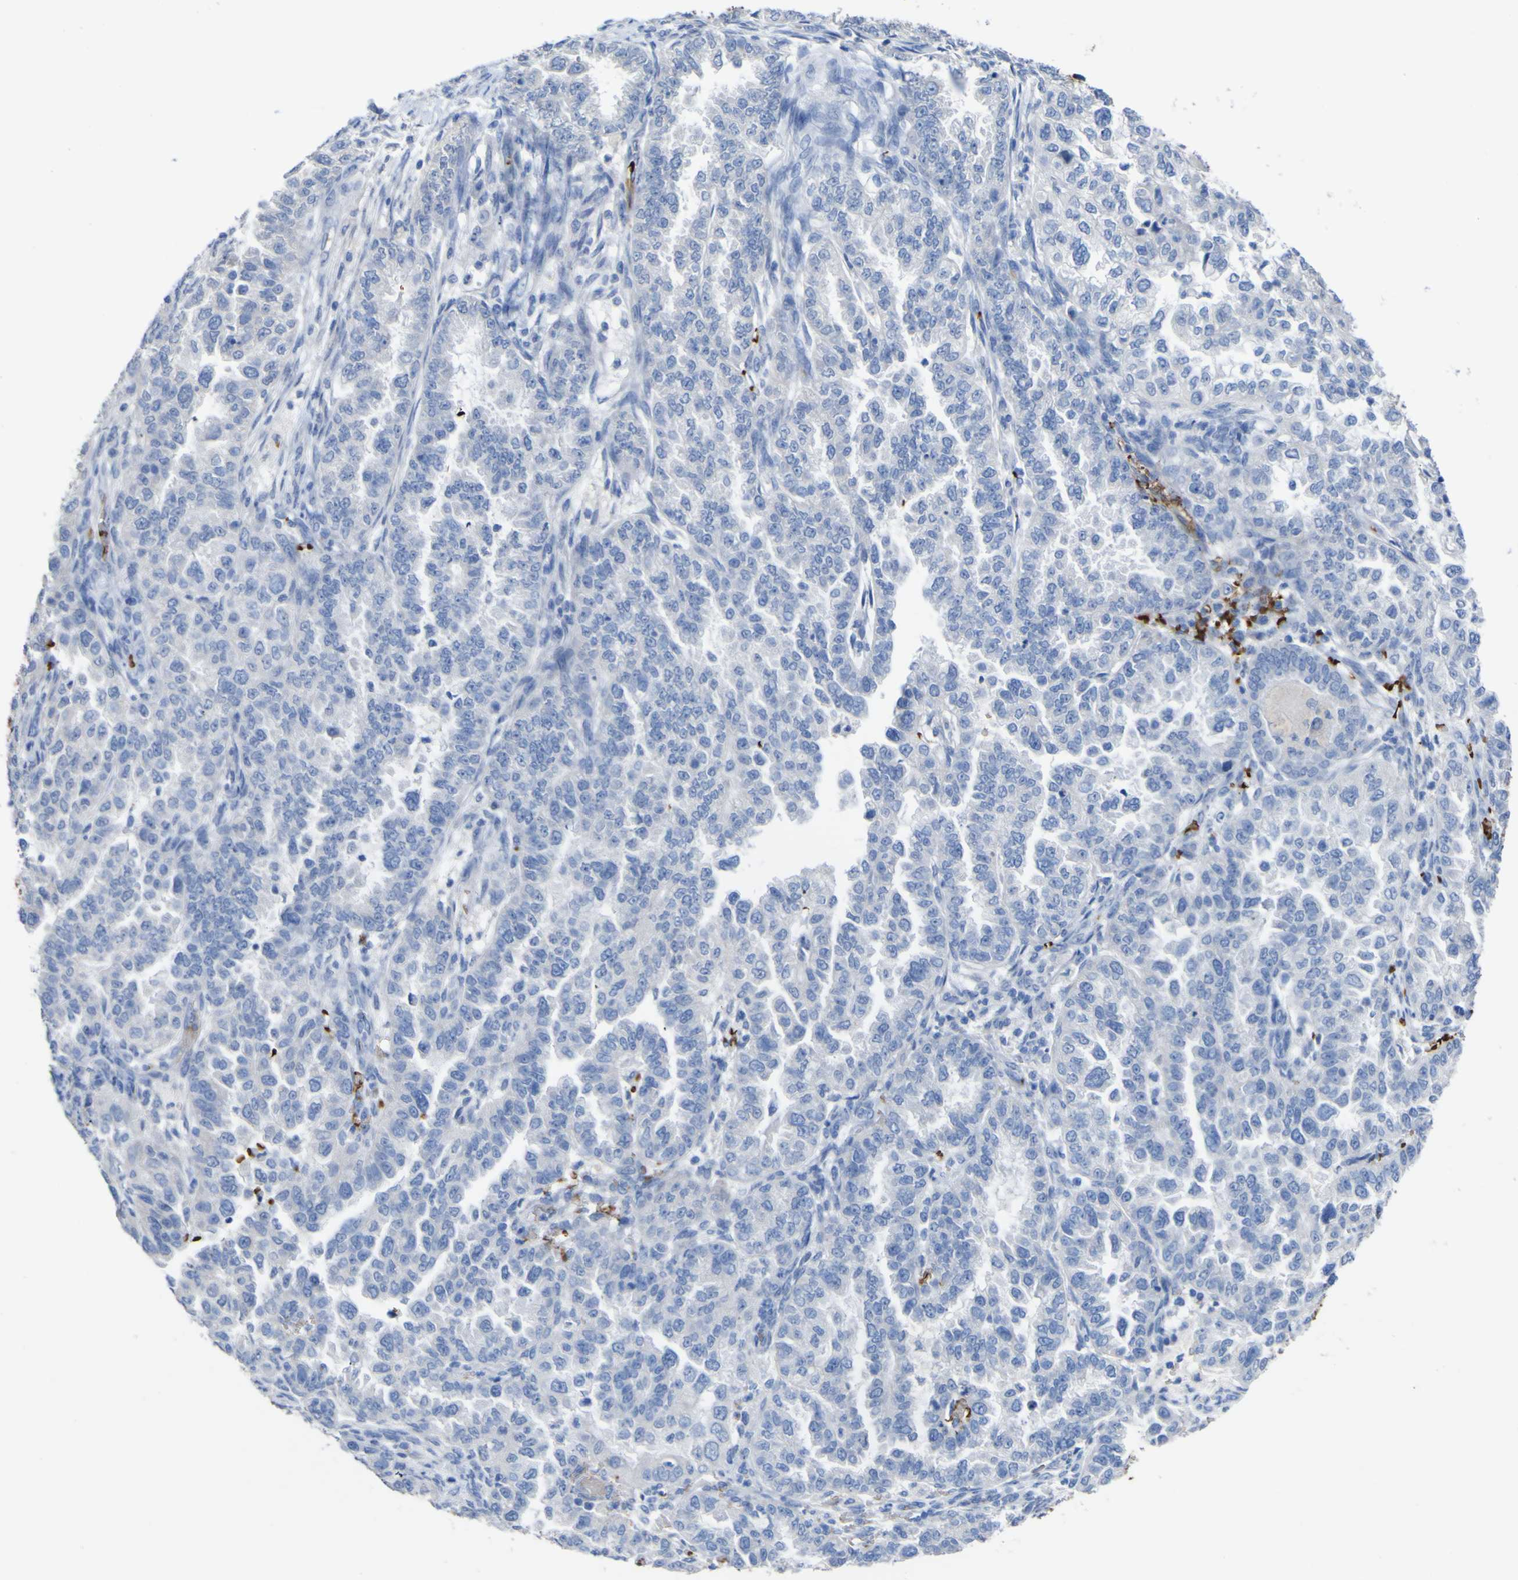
{"staining": {"intensity": "negative", "quantity": "none", "location": "none"}, "tissue": "endometrial cancer", "cell_type": "Tumor cells", "image_type": "cancer", "snomed": [{"axis": "morphology", "description": "Adenocarcinoma, NOS"}, {"axis": "topography", "description": "Endometrium"}], "caption": "This is a photomicrograph of immunohistochemistry staining of endometrial cancer (adenocarcinoma), which shows no positivity in tumor cells. (Stains: DAB (3,3'-diaminobenzidine) immunohistochemistry with hematoxylin counter stain, Microscopy: brightfield microscopy at high magnification).", "gene": "GCM1", "patient": {"sex": "female", "age": 85}}